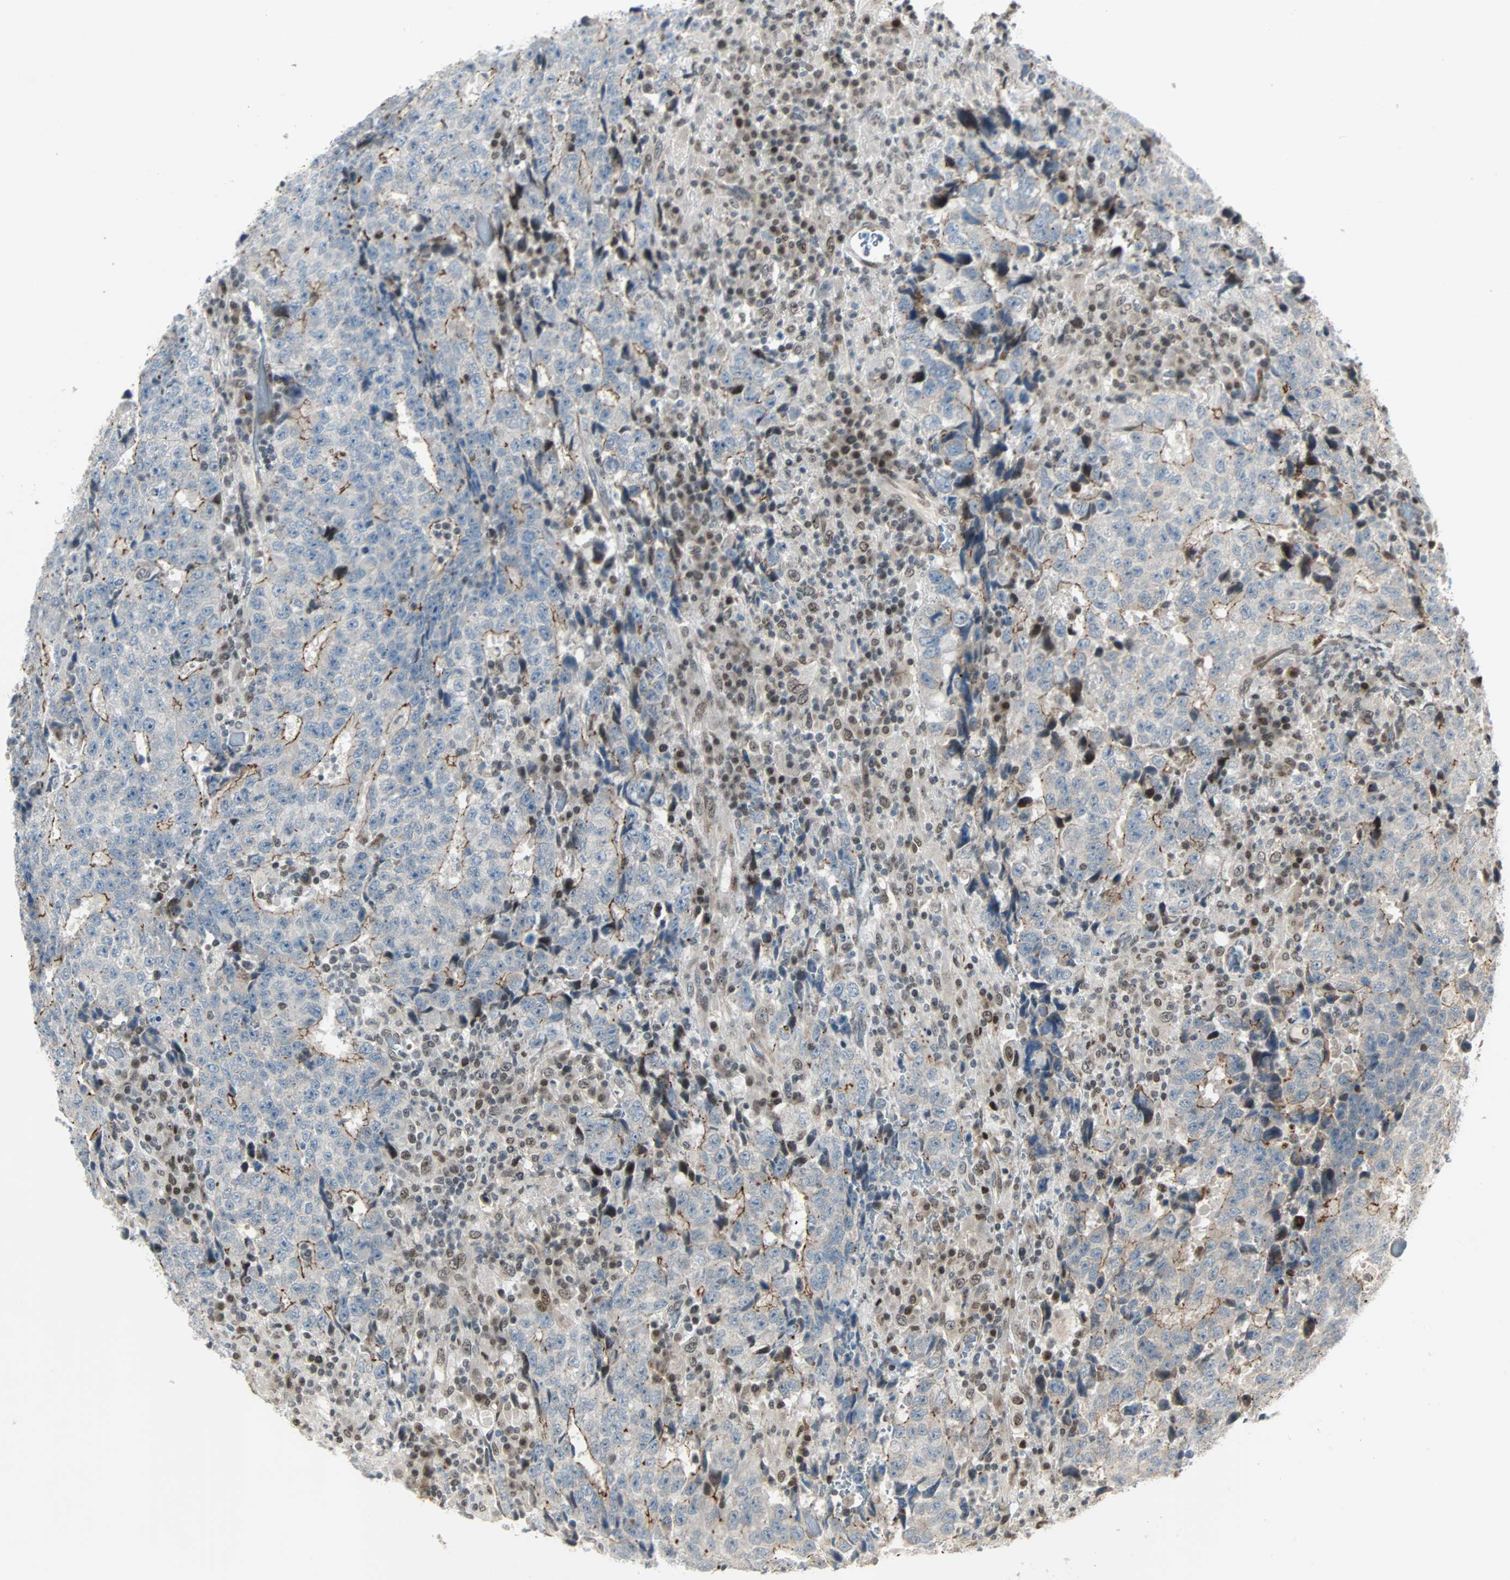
{"staining": {"intensity": "weak", "quantity": "25%-75%", "location": "cytoplasmic/membranous"}, "tissue": "testis cancer", "cell_type": "Tumor cells", "image_type": "cancer", "snomed": [{"axis": "morphology", "description": "Necrosis, NOS"}, {"axis": "morphology", "description": "Carcinoma, Embryonal, NOS"}, {"axis": "topography", "description": "Testis"}], "caption": "Human testis cancer stained with a brown dye displays weak cytoplasmic/membranous positive staining in about 25%-75% of tumor cells.", "gene": "CBX4", "patient": {"sex": "male", "age": 19}}